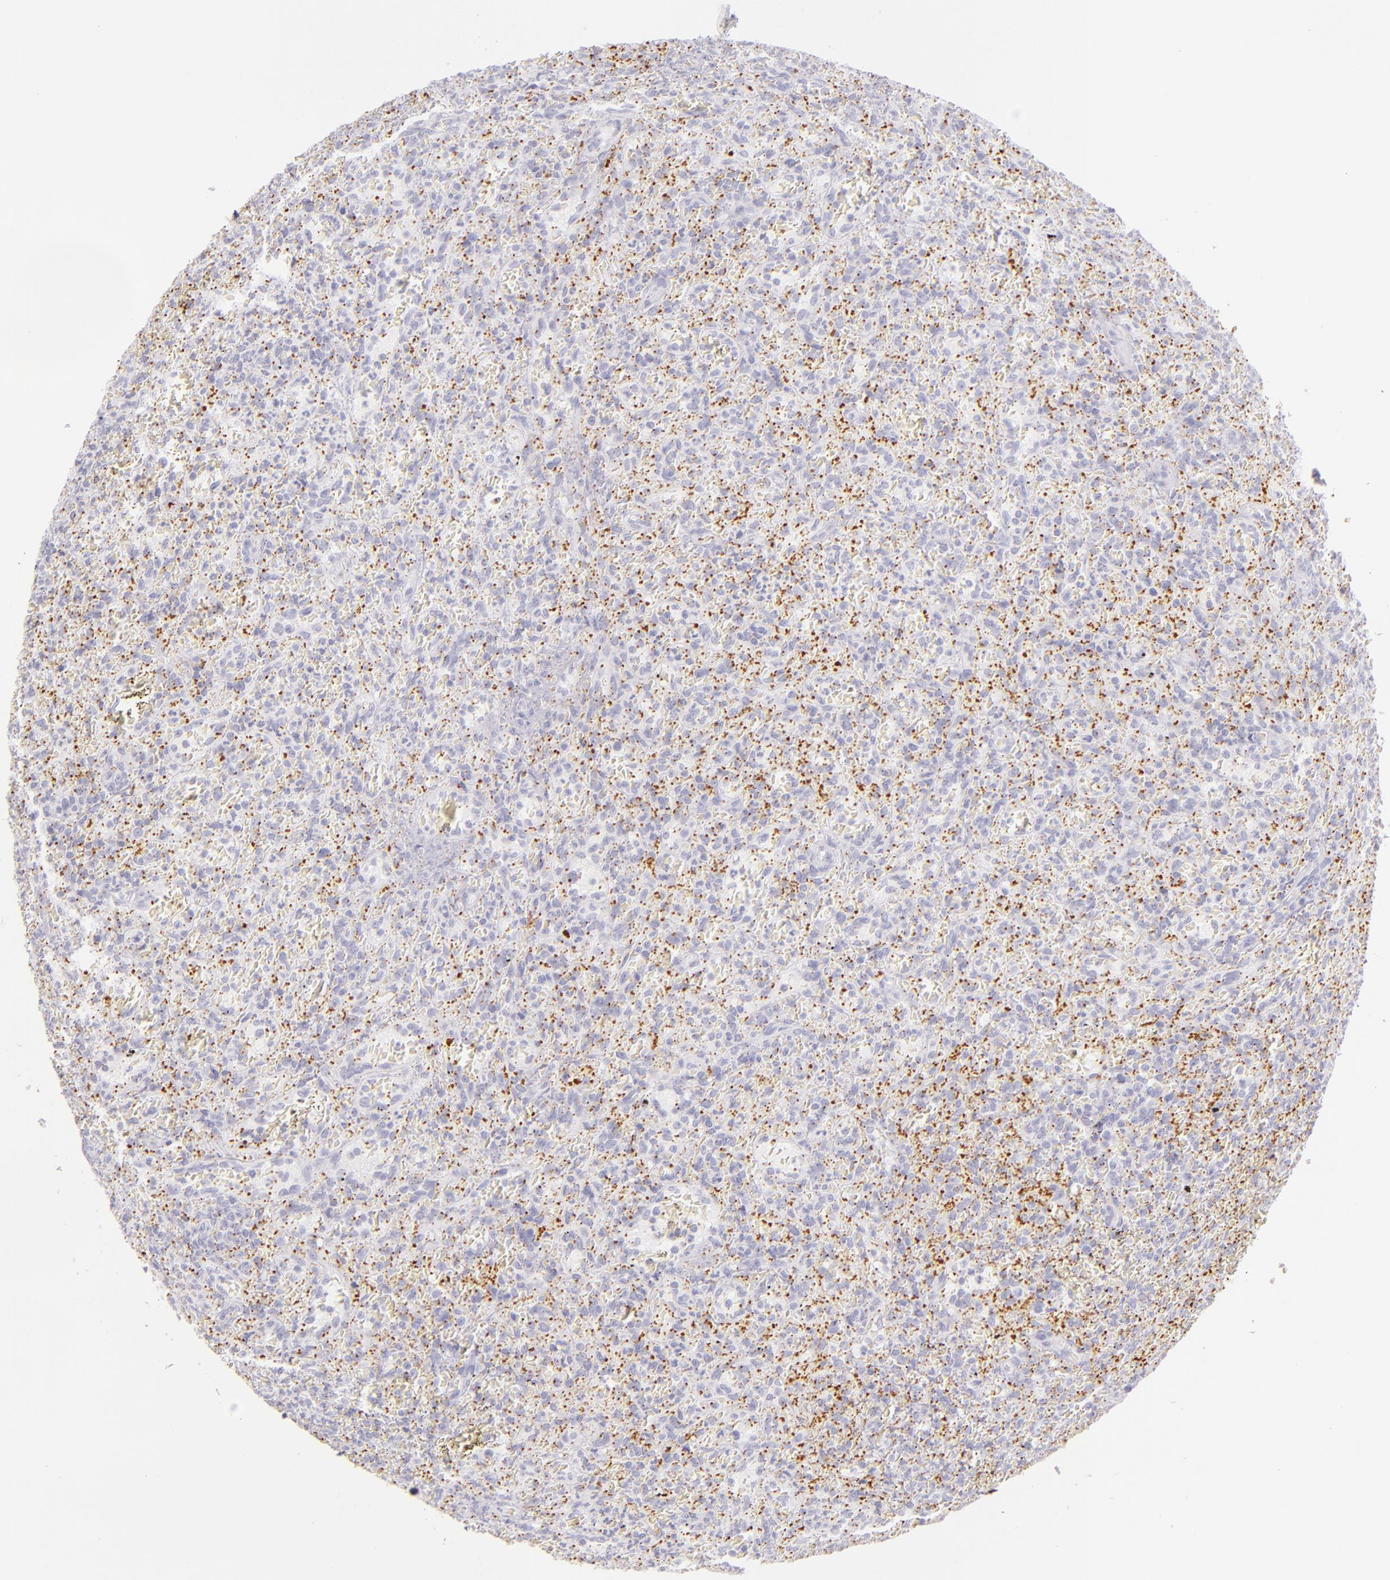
{"staining": {"intensity": "negative", "quantity": "none", "location": "none"}, "tissue": "lymphoma", "cell_type": "Tumor cells", "image_type": "cancer", "snomed": [{"axis": "morphology", "description": "Malignant lymphoma, non-Hodgkin's type, Low grade"}, {"axis": "topography", "description": "Spleen"}], "caption": "High power microscopy micrograph of an immunohistochemistry (IHC) photomicrograph of lymphoma, revealing no significant positivity in tumor cells. (DAB immunohistochemistry (IHC) with hematoxylin counter stain).", "gene": "SELP", "patient": {"sex": "female", "age": 64}}